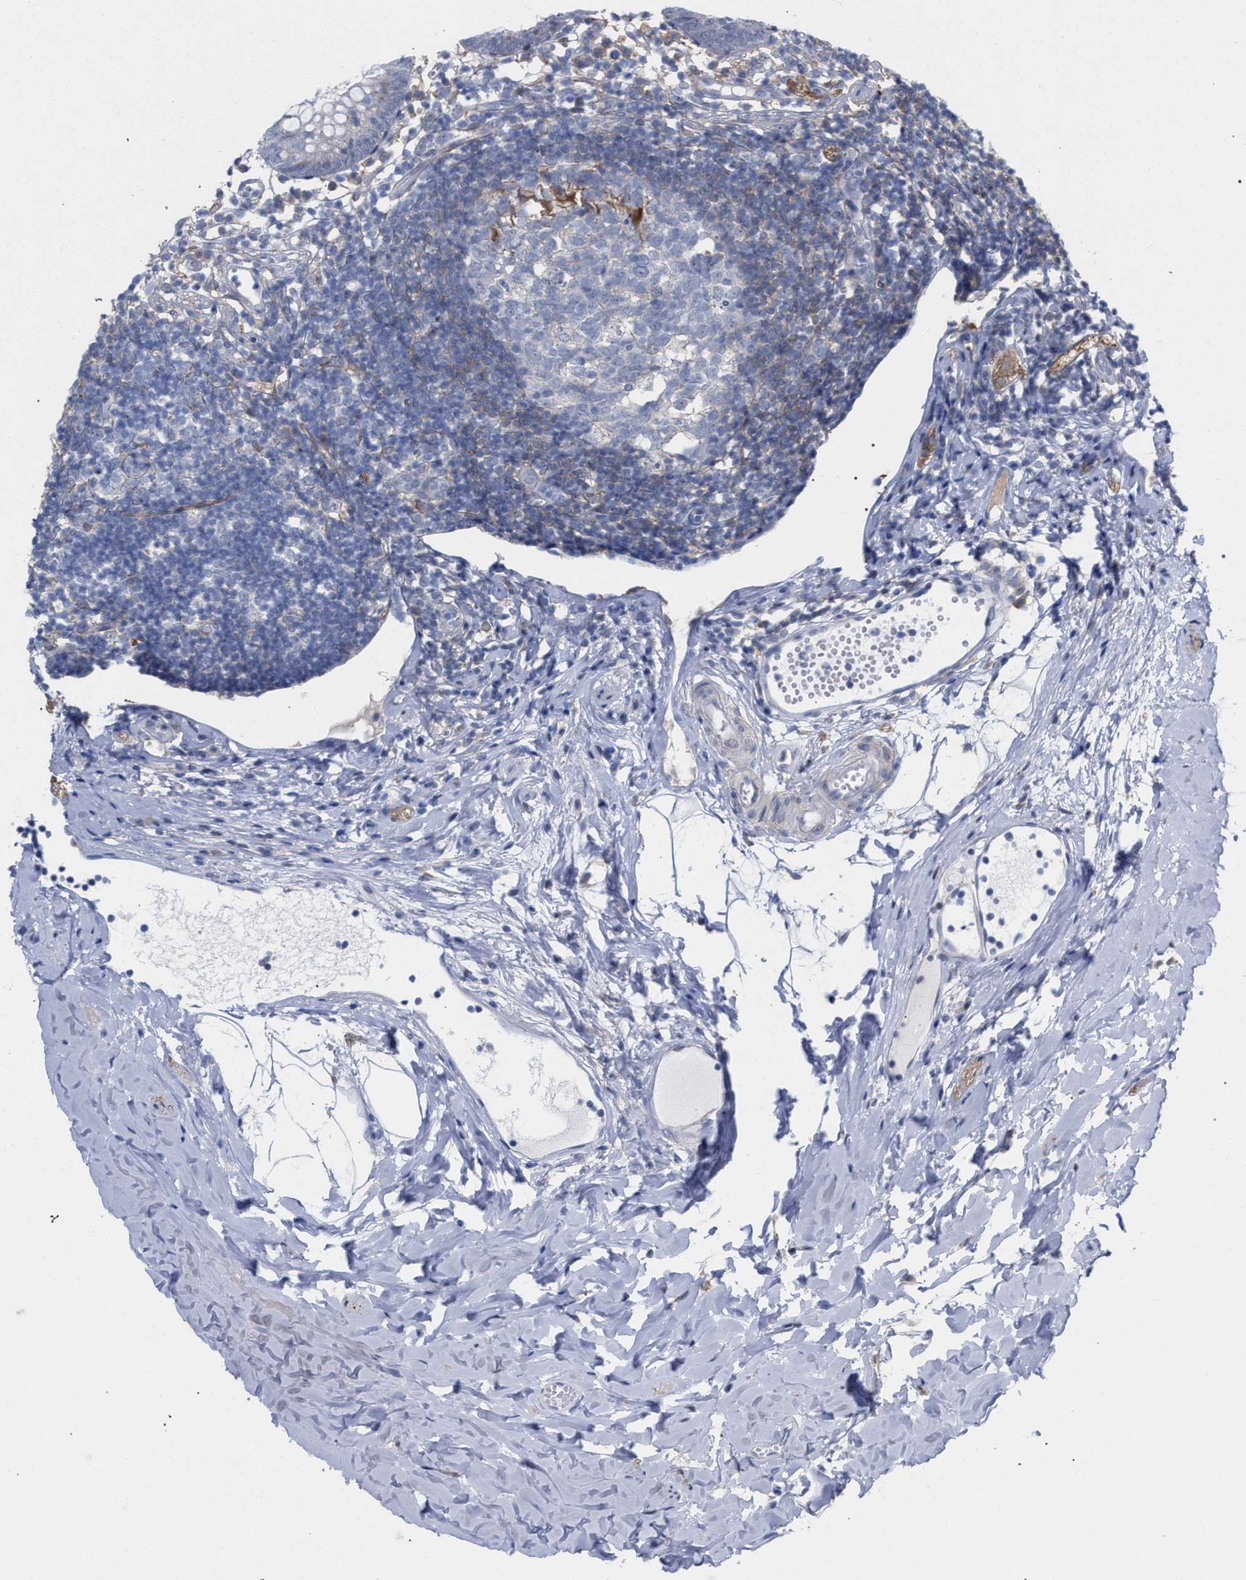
{"staining": {"intensity": "negative", "quantity": "none", "location": "none"}, "tissue": "appendix", "cell_type": "Glandular cells", "image_type": "normal", "snomed": [{"axis": "morphology", "description": "Normal tissue, NOS"}, {"axis": "topography", "description": "Appendix"}], "caption": "The immunohistochemistry (IHC) photomicrograph has no significant expression in glandular cells of appendix. (Brightfield microscopy of DAB immunohistochemistry (IHC) at high magnification).", "gene": "FHOD3", "patient": {"sex": "female", "age": 20}}